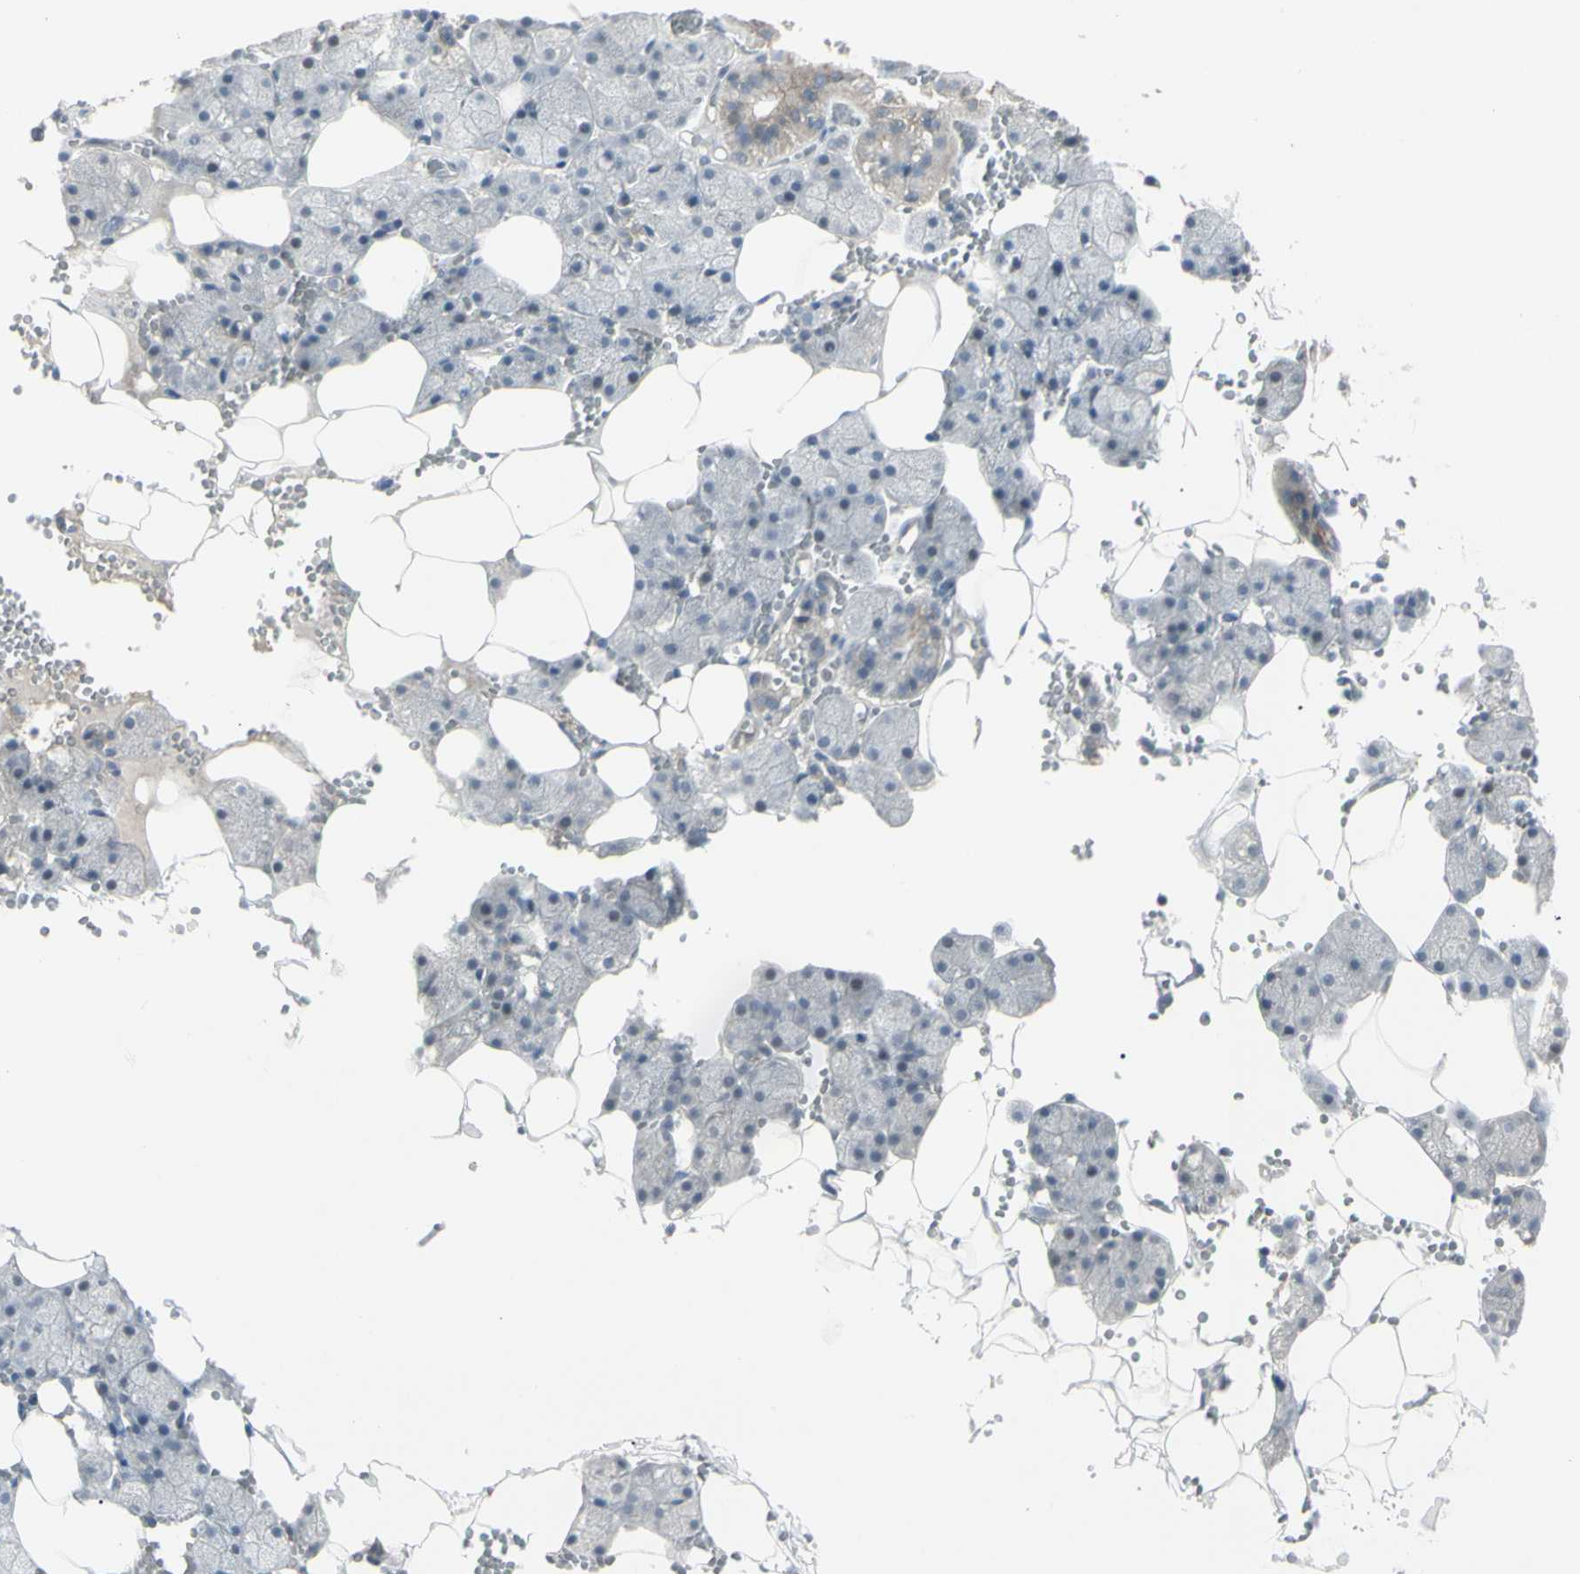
{"staining": {"intensity": "weak", "quantity": "<25%", "location": "cytoplasmic/membranous"}, "tissue": "salivary gland", "cell_type": "Glandular cells", "image_type": "normal", "snomed": [{"axis": "morphology", "description": "Normal tissue, NOS"}, {"axis": "topography", "description": "Salivary gland"}], "caption": "This histopathology image is of benign salivary gland stained with immunohistochemistry (IHC) to label a protein in brown with the nuclei are counter-stained blue. There is no expression in glandular cells.", "gene": "PIAS4", "patient": {"sex": "male", "age": 62}}